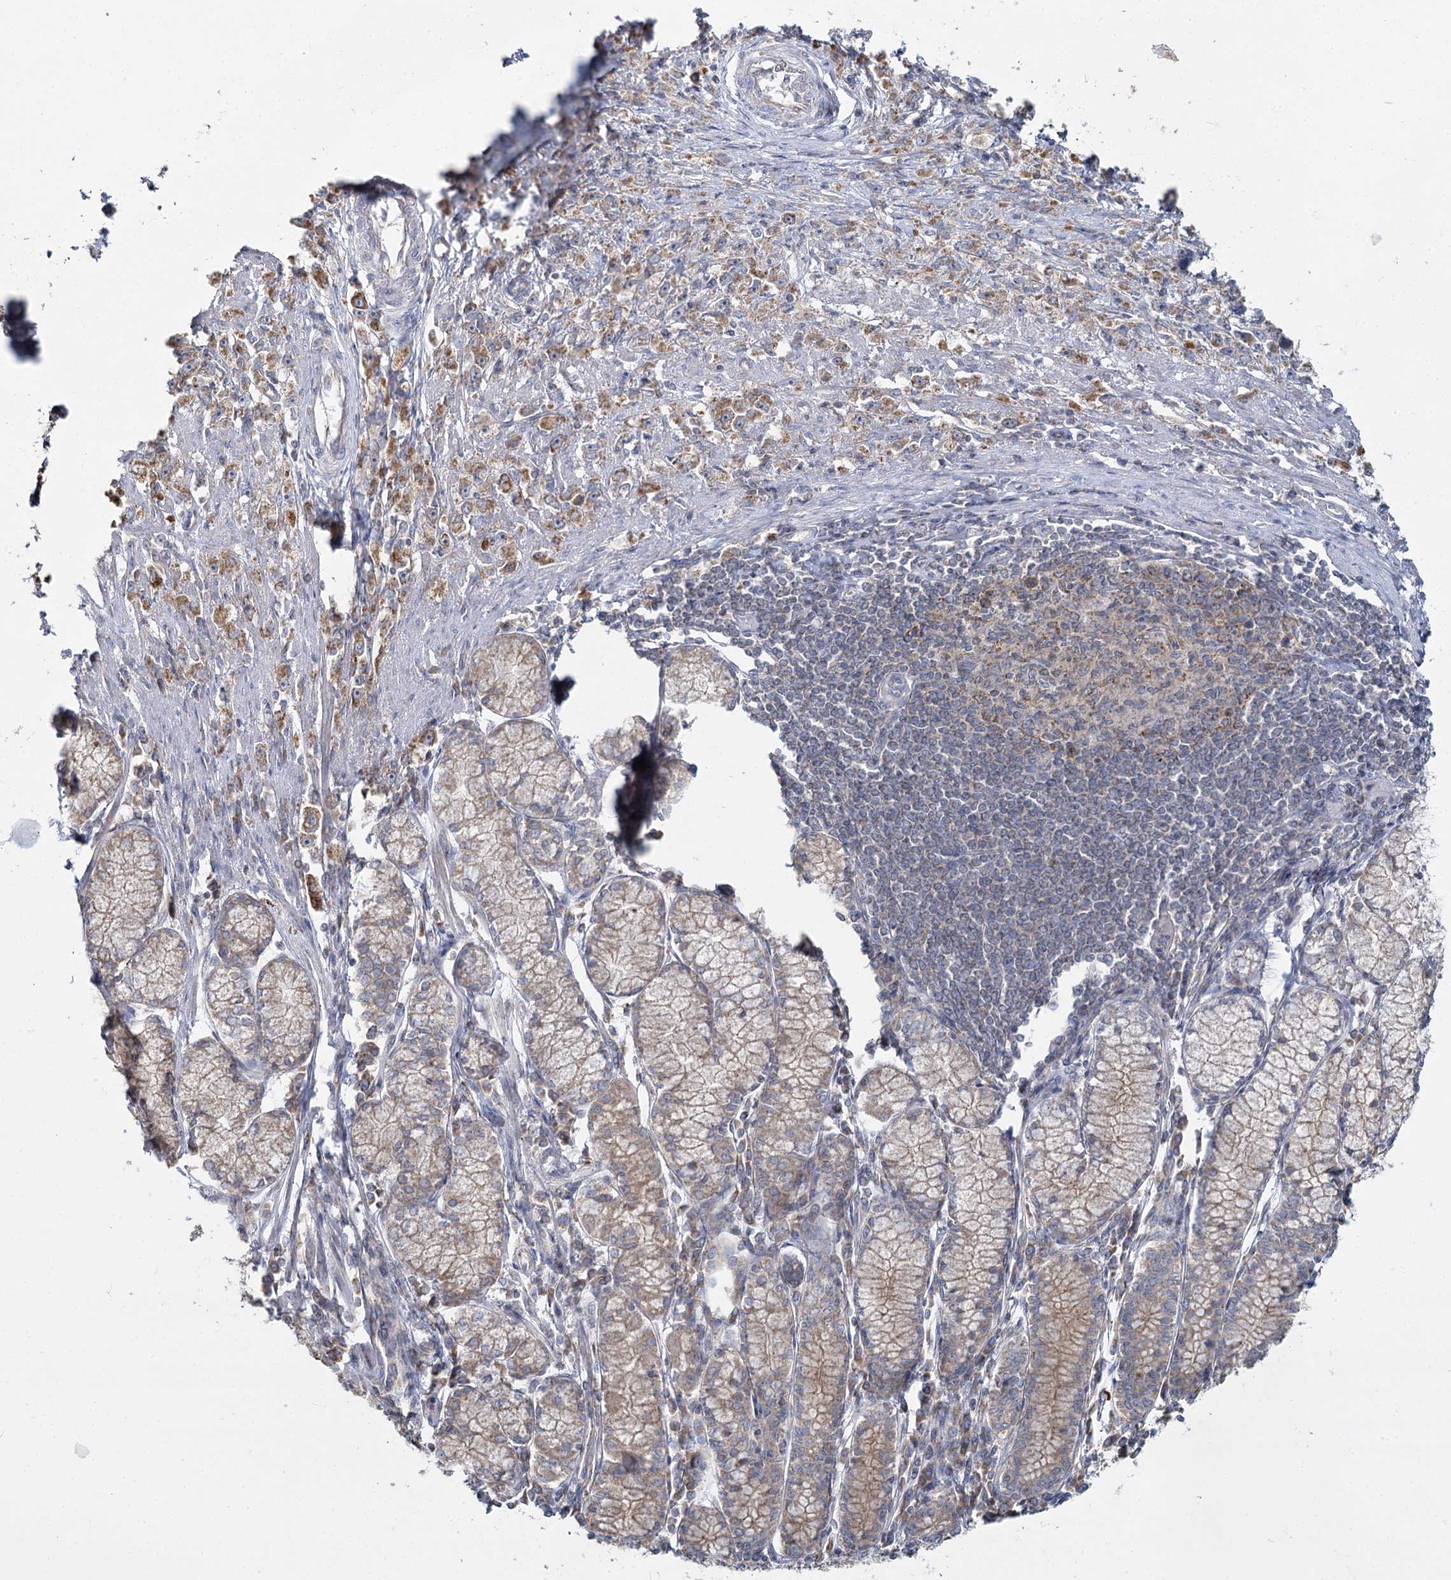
{"staining": {"intensity": "moderate", "quantity": ">75%", "location": "cytoplasmic/membranous"}, "tissue": "stomach cancer", "cell_type": "Tumor cells", "image_type": "cancer", "snomed": [{"axis": "morphology", "description": "Adenocarcinoma, NOS"}, {"axis": "topography", "description": "Stomach"}], "caption": "Immunohistochemistry (IHC) image of neoplastic tissue: stomach cancer (adenocarcinoma) stained using immunohistochemistry (IHC) exhibits medium levels of moderate protein expression localized specifically in the cytoplasmic/membranous of tumor cells, appearing as a cytoplasmic/membranous brown color.", "gene": "ACOX2", "patient": {"sex": "female", "age": 59}}